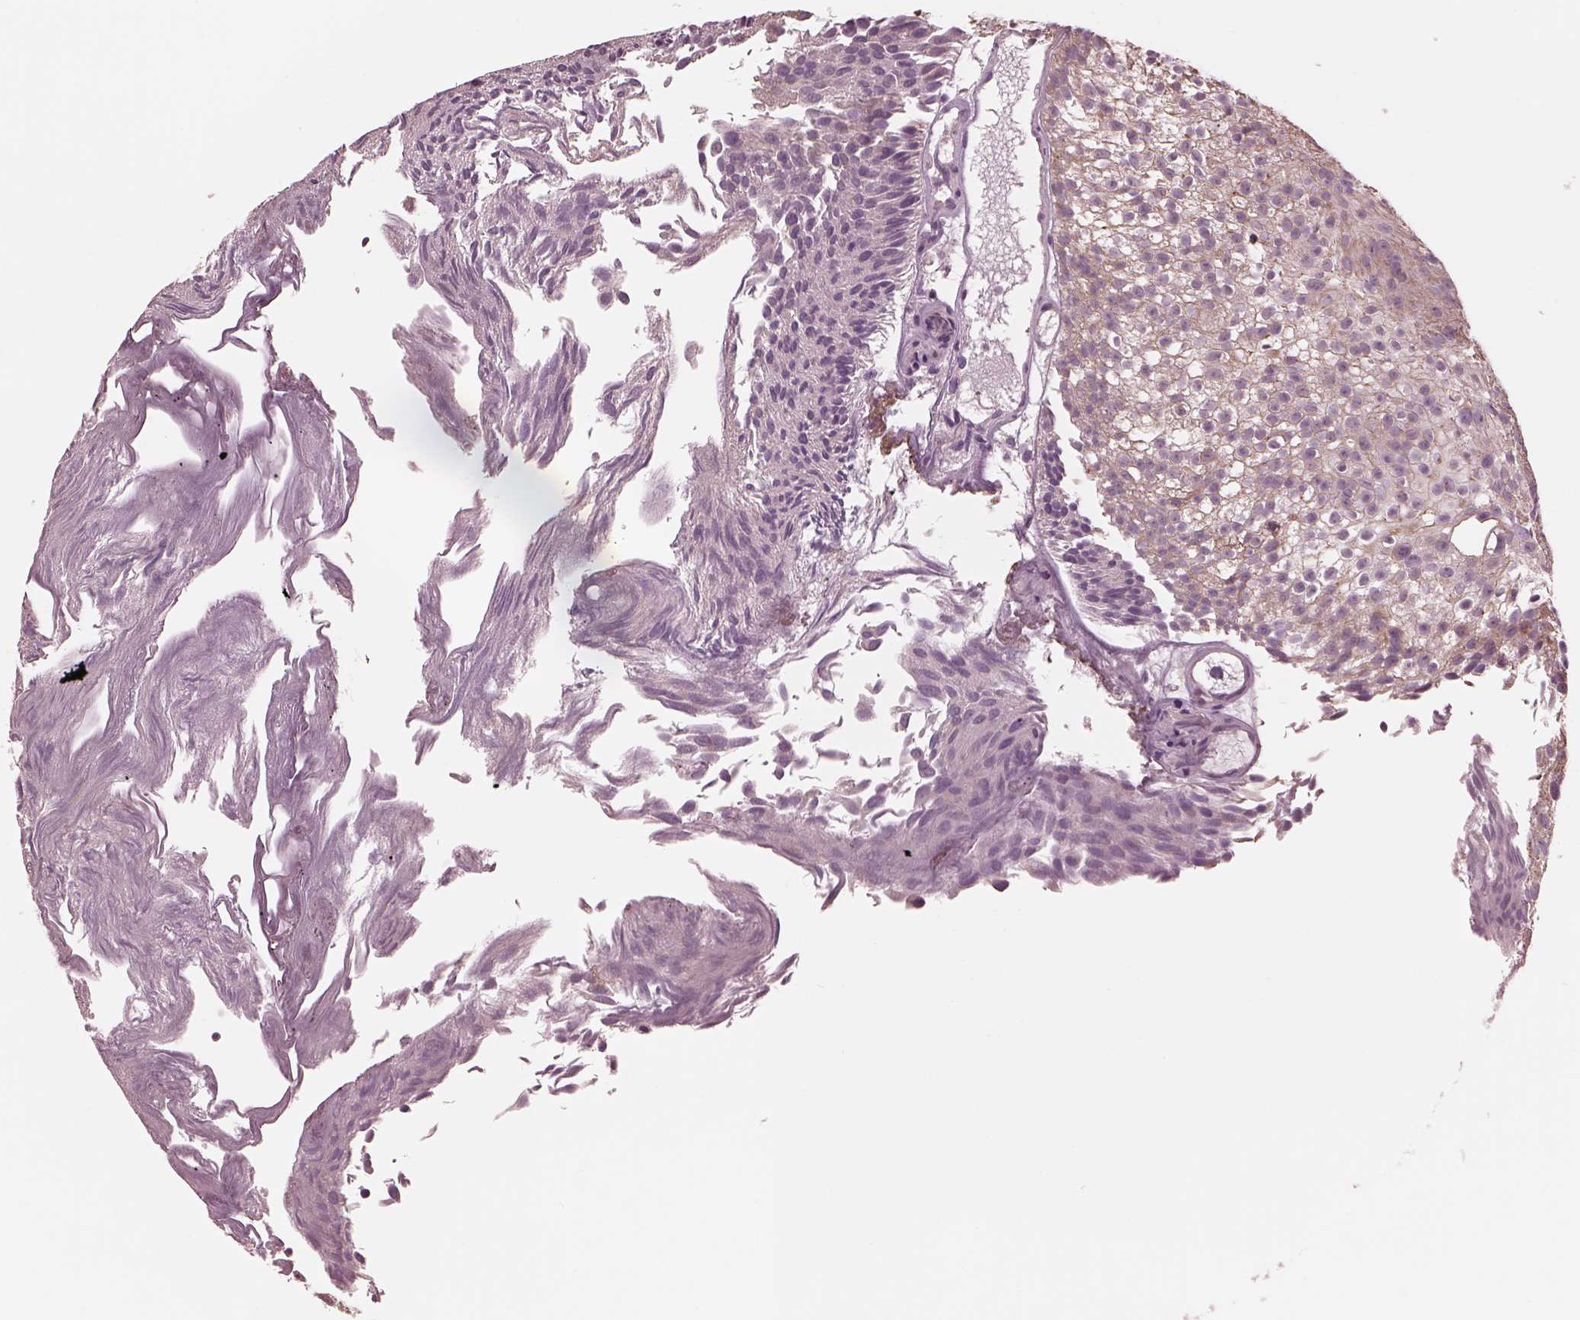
{"staining": {"intensity": "weak", "quantity": "25%-75%", "location": "cytoplasmic/membranous"}, "tissue": "urothelial cancer", "cell_type": "Tumor cells", "image_type": "cancer", "snomed": [{"axis": "morphology", "description": "Urothelial carcinoma, Low grade"}, {"axis": "topography", "description": "Urinary bladder"}], "caption": "A low amount of weak cytoplasmic/membranous positivity is seen in about 25%-75% of tumor cells in urothelial cancer tissue.", "gene": "STK33", "patient": {"sex": "male", "age": 70}}